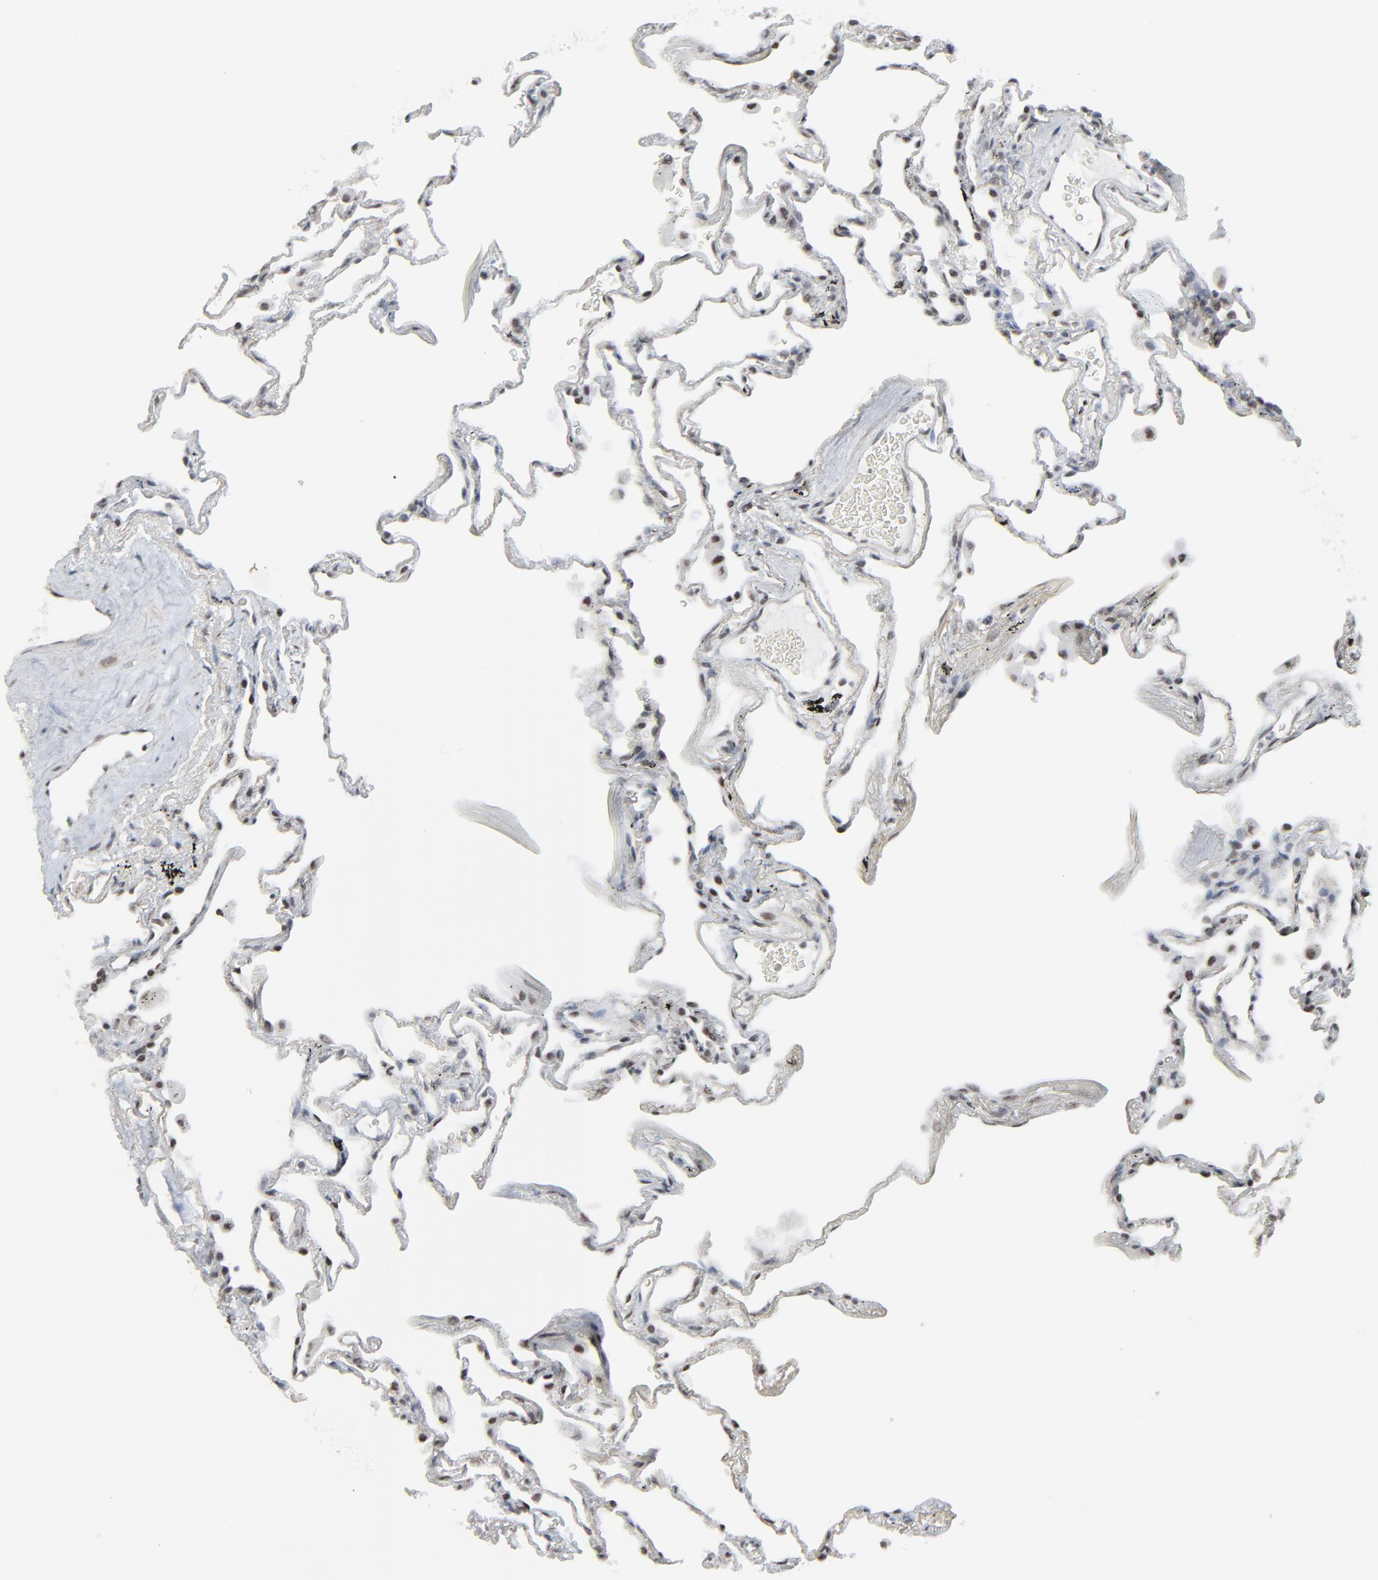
{"staining": {"intensity": "moderate", "quantity": "25%-75%", "location": "nuclear"}, "tissue": "lung", "cell_type": "Alveolar cells", "image_type": "normal", "snomed": [{"axis": "morphology", "description": "Normal tissue, NOS"}, {"axis": "morphology", "description": "Inflammation, NOS"}, {"axis": "topography", "description": "Lung"}], "caption": "This image shows unremarkable lung stained with immunohistochemistry to label a protein in brown. The nuclear of alveolar cells show moderate positivity for the protein. Nuclei are counter-stained blue.", "gene": "FBXO28", "patient": {"sex": "male", "age": 69}}